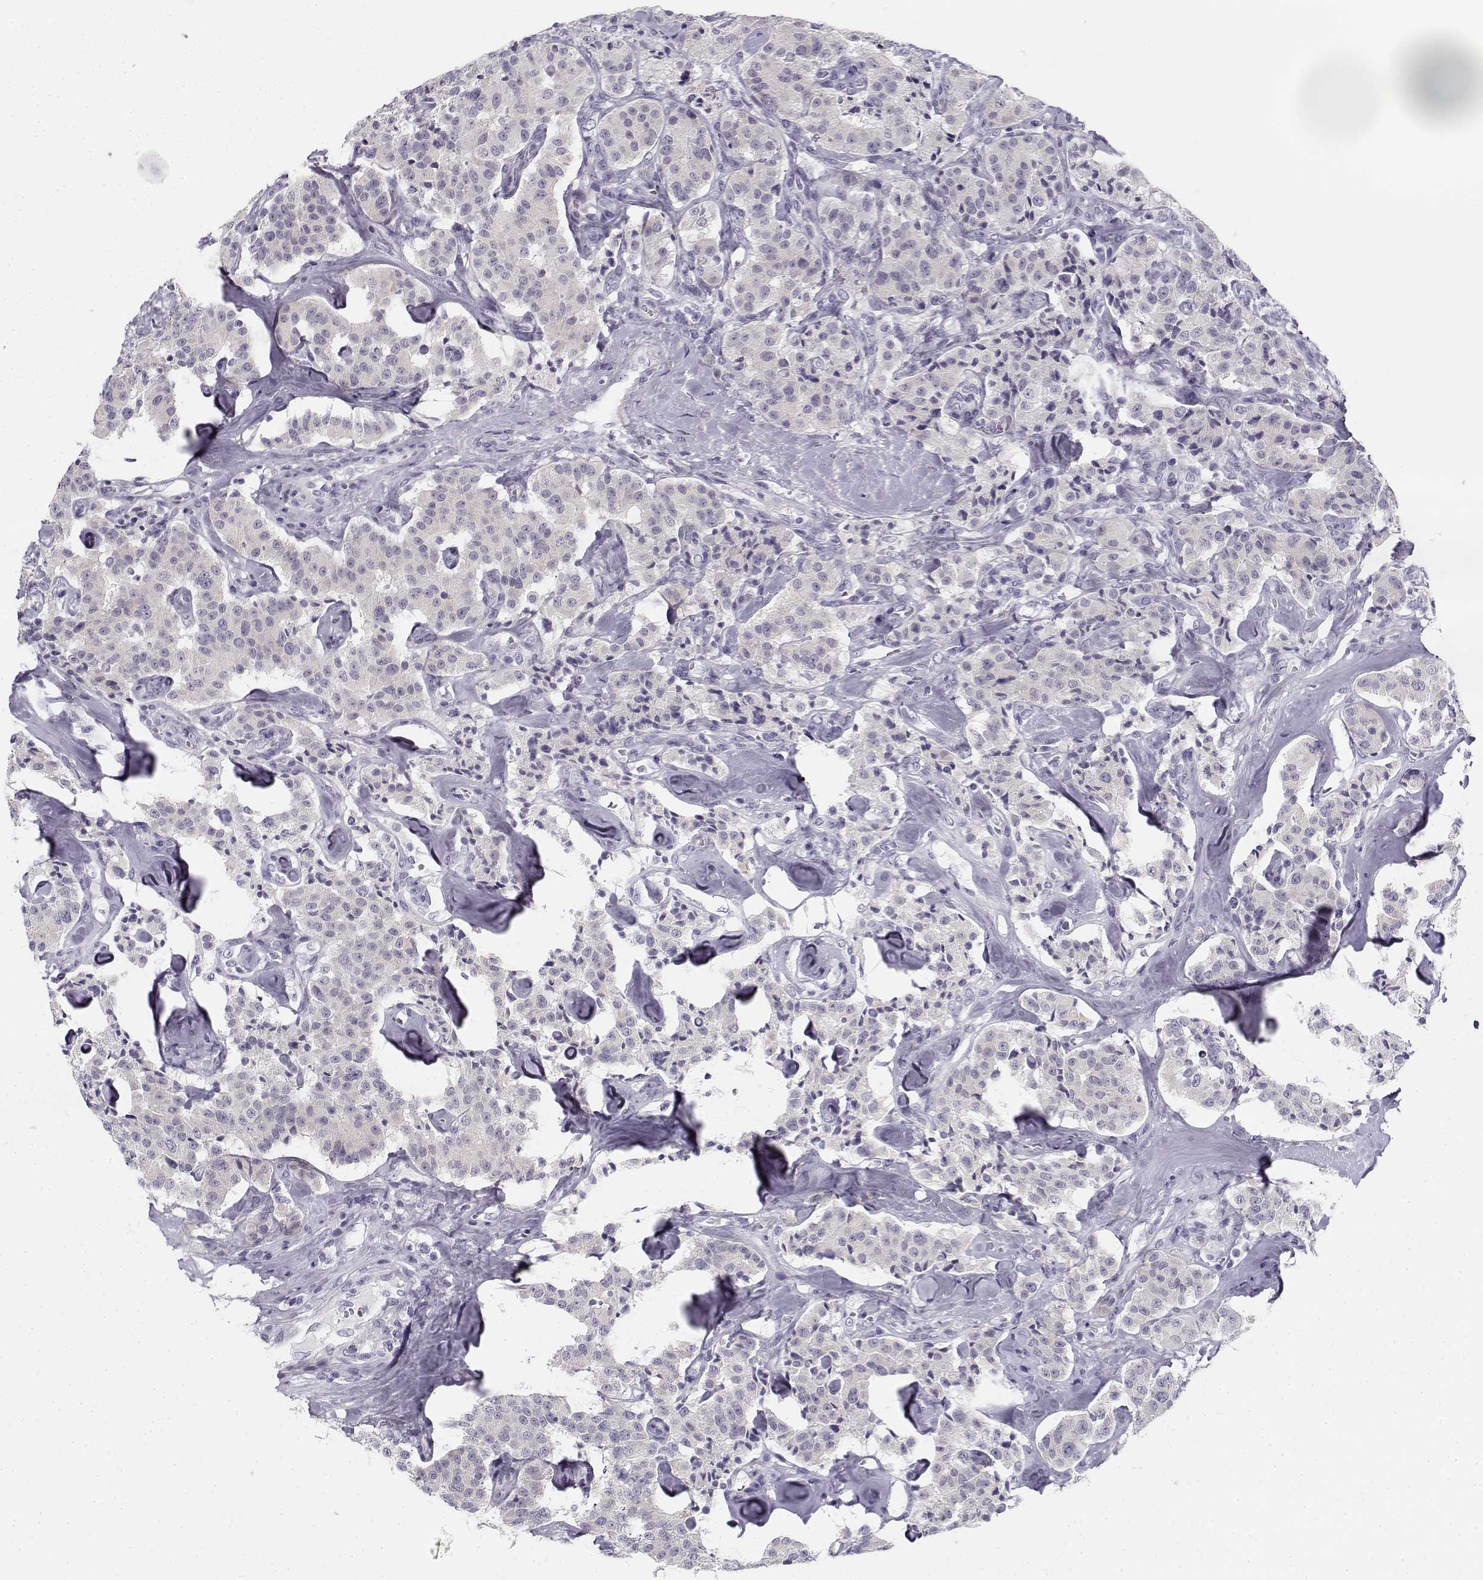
{"staining": {"intensity": "negative", "quantity": "none", "location": "none"}, "tissue": "carcinoid", "cell_type": "Tumor cells", "image_type": "cancer", "snomed": [{"axis": "morphology", "description": "Carcinoid, malignant, NOS"}, {"axis": "topography", "description": "Pancreas"}], "caption": "A histopathology image of malignant carcinoid stained for a protein displays no brown staining in tumor cells.", "gene": "CREB3L3", "patient": {"sex": "male", "age": 41}}